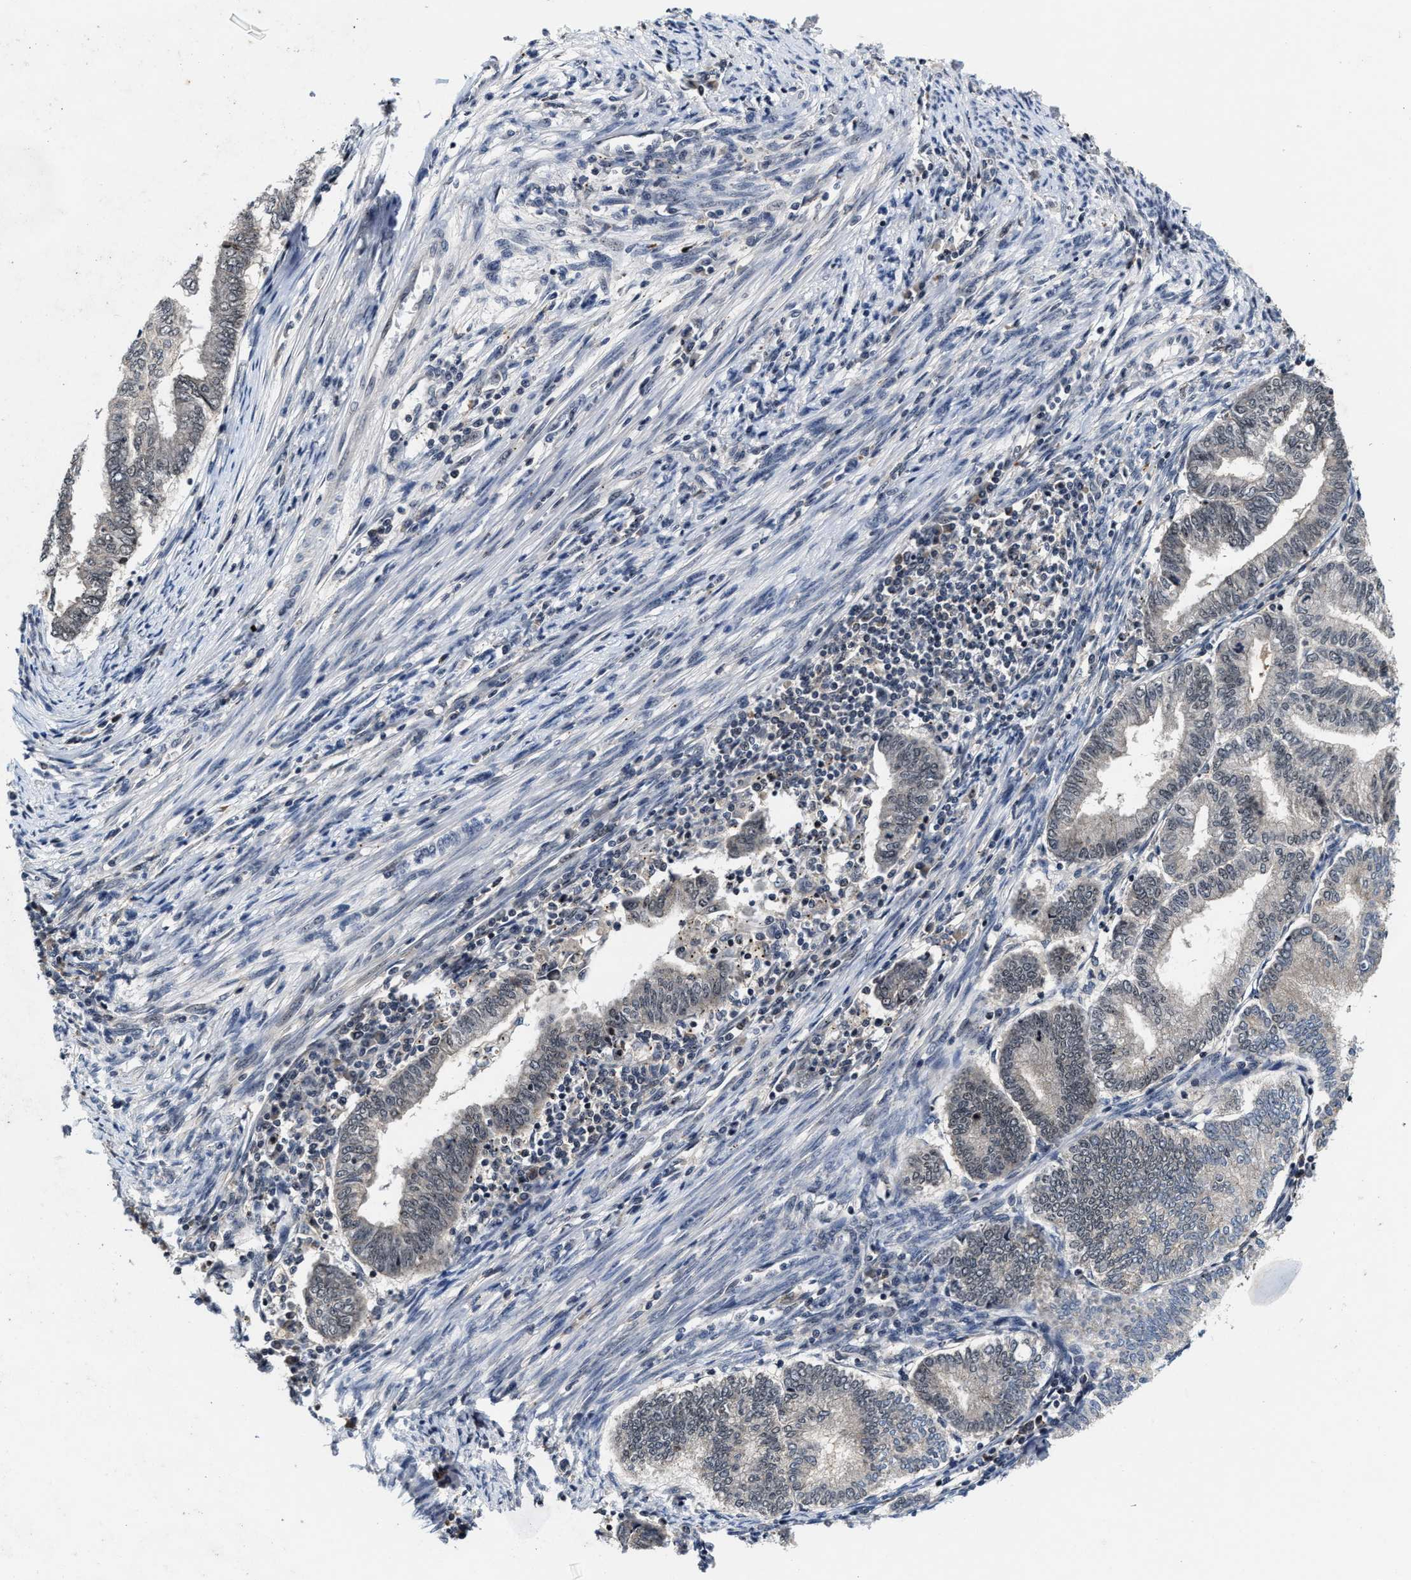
{"staining": {"intensity": "negative", "quantity": "none", "location": "none"}, "tissue": "endometrial cancer", "cell_type": "Tumor cells", "image_type": "cancer", "snomed": [{"axis": "morphology", "description": "Polyp, NOS"}, {"axis": "morphology", "description": "Adenocarcinoma, NOS"}, {"axis": "morphology", "description": "Adenoma, NOS"}, {"axis": "topography", "description": "Endometrium"}], "caption": "This photomicrograph is of endometrial polyp stained with IHC to label a protein in brown with the nuclei are counter-stained blue. There is no positivity in tumor cells.", "gene": "INIP", "patient": {"sex": "female", "age": 79}}